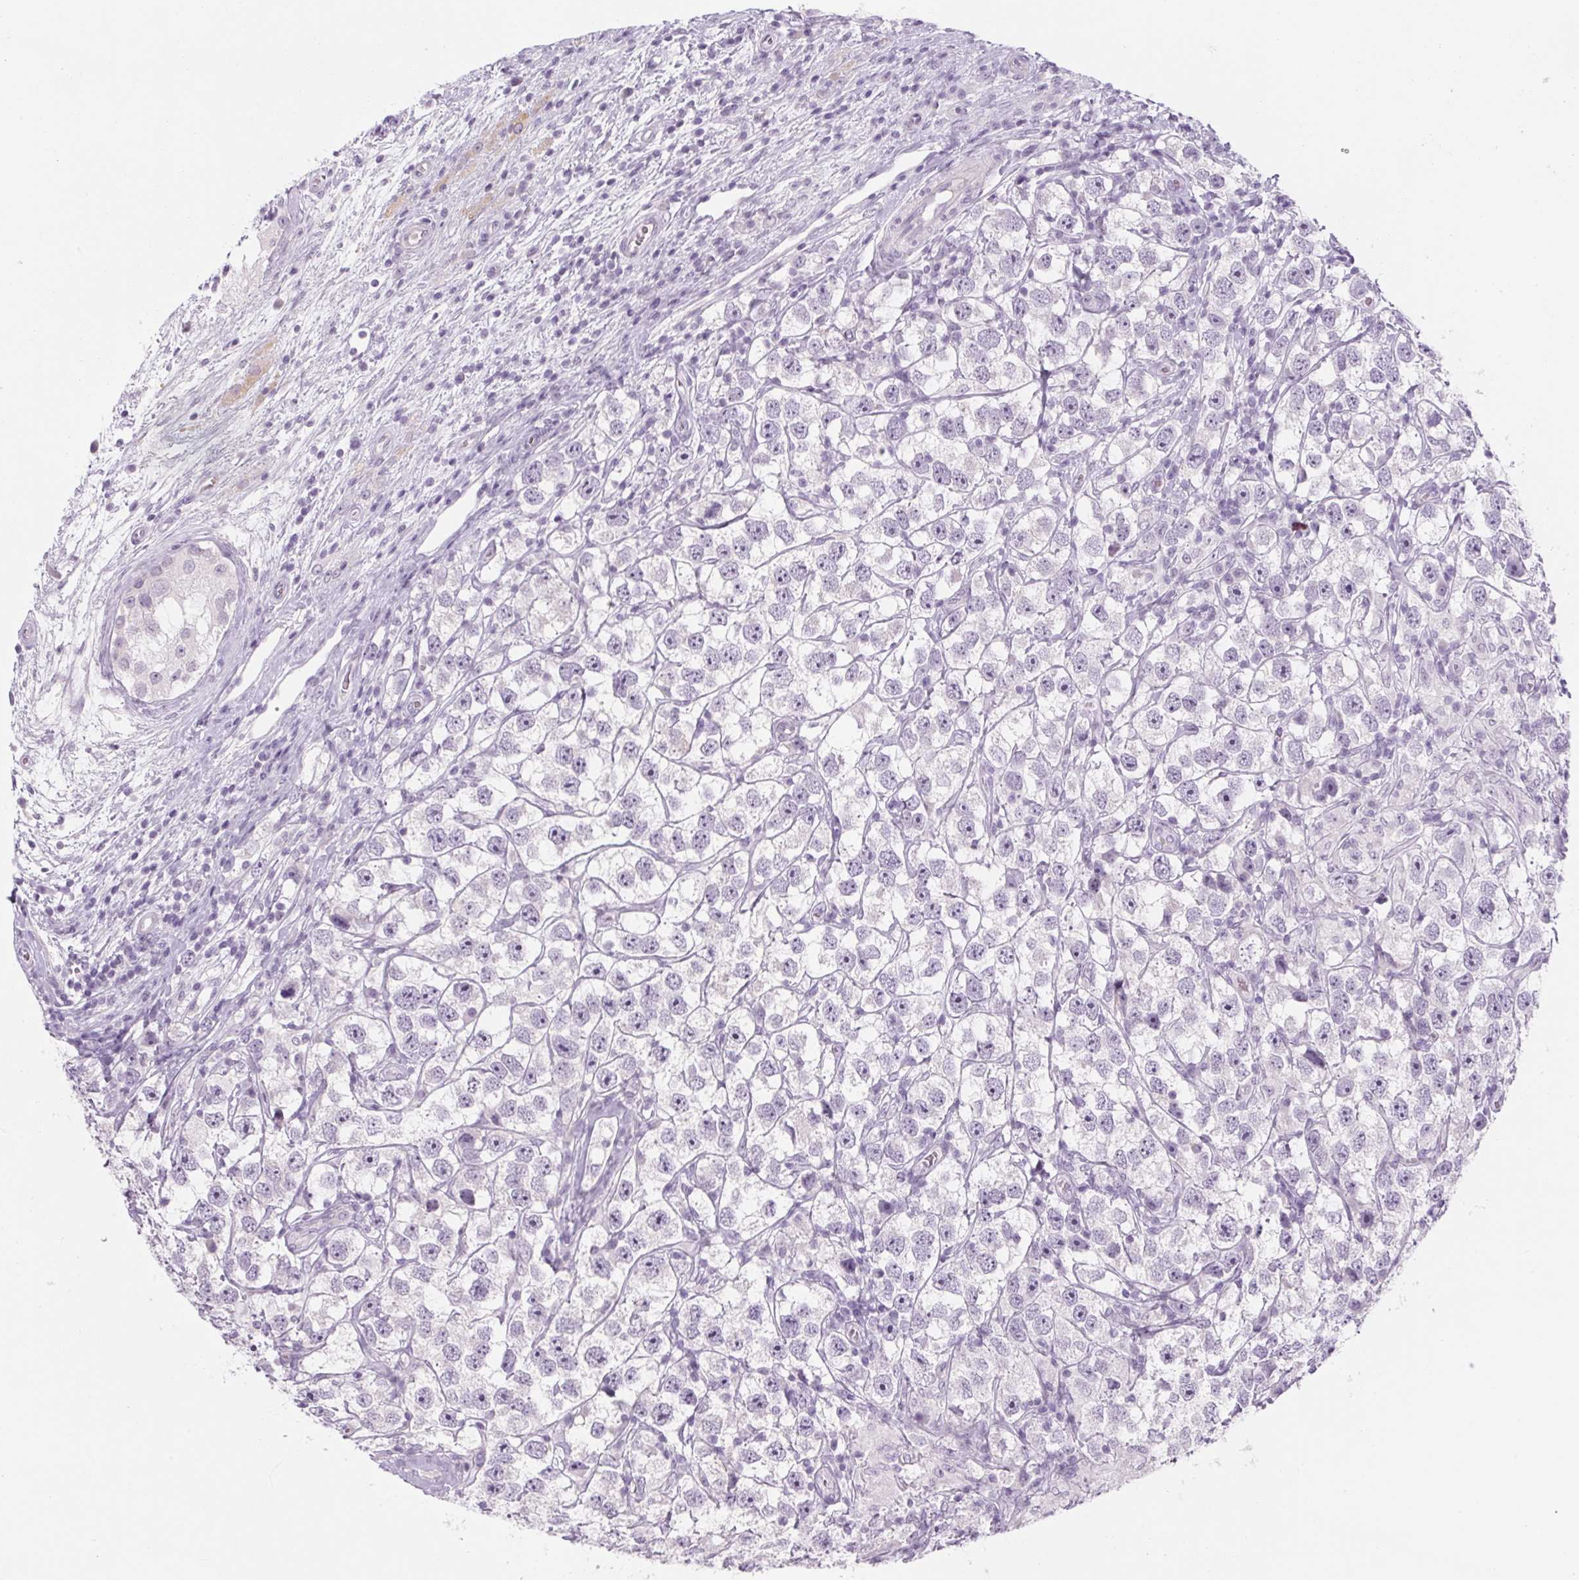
{"staining": {"intensity": "negative", "quantity": "none", "location": "none"}, "tissue": "testis cancer", "cell_type": "Tumor cells", "image_type": "cancer", "snomed": [{"axis": "morphology", "description": "Seminoma, NOS"}, {"axis": "topography", "description": "Testis"}], "caption": "This is an IHC image of human seminoma (testis). There is no positivity in tumor cells.", "gene": "RPTN", "patient": {"sex": "male", "age": 26}}